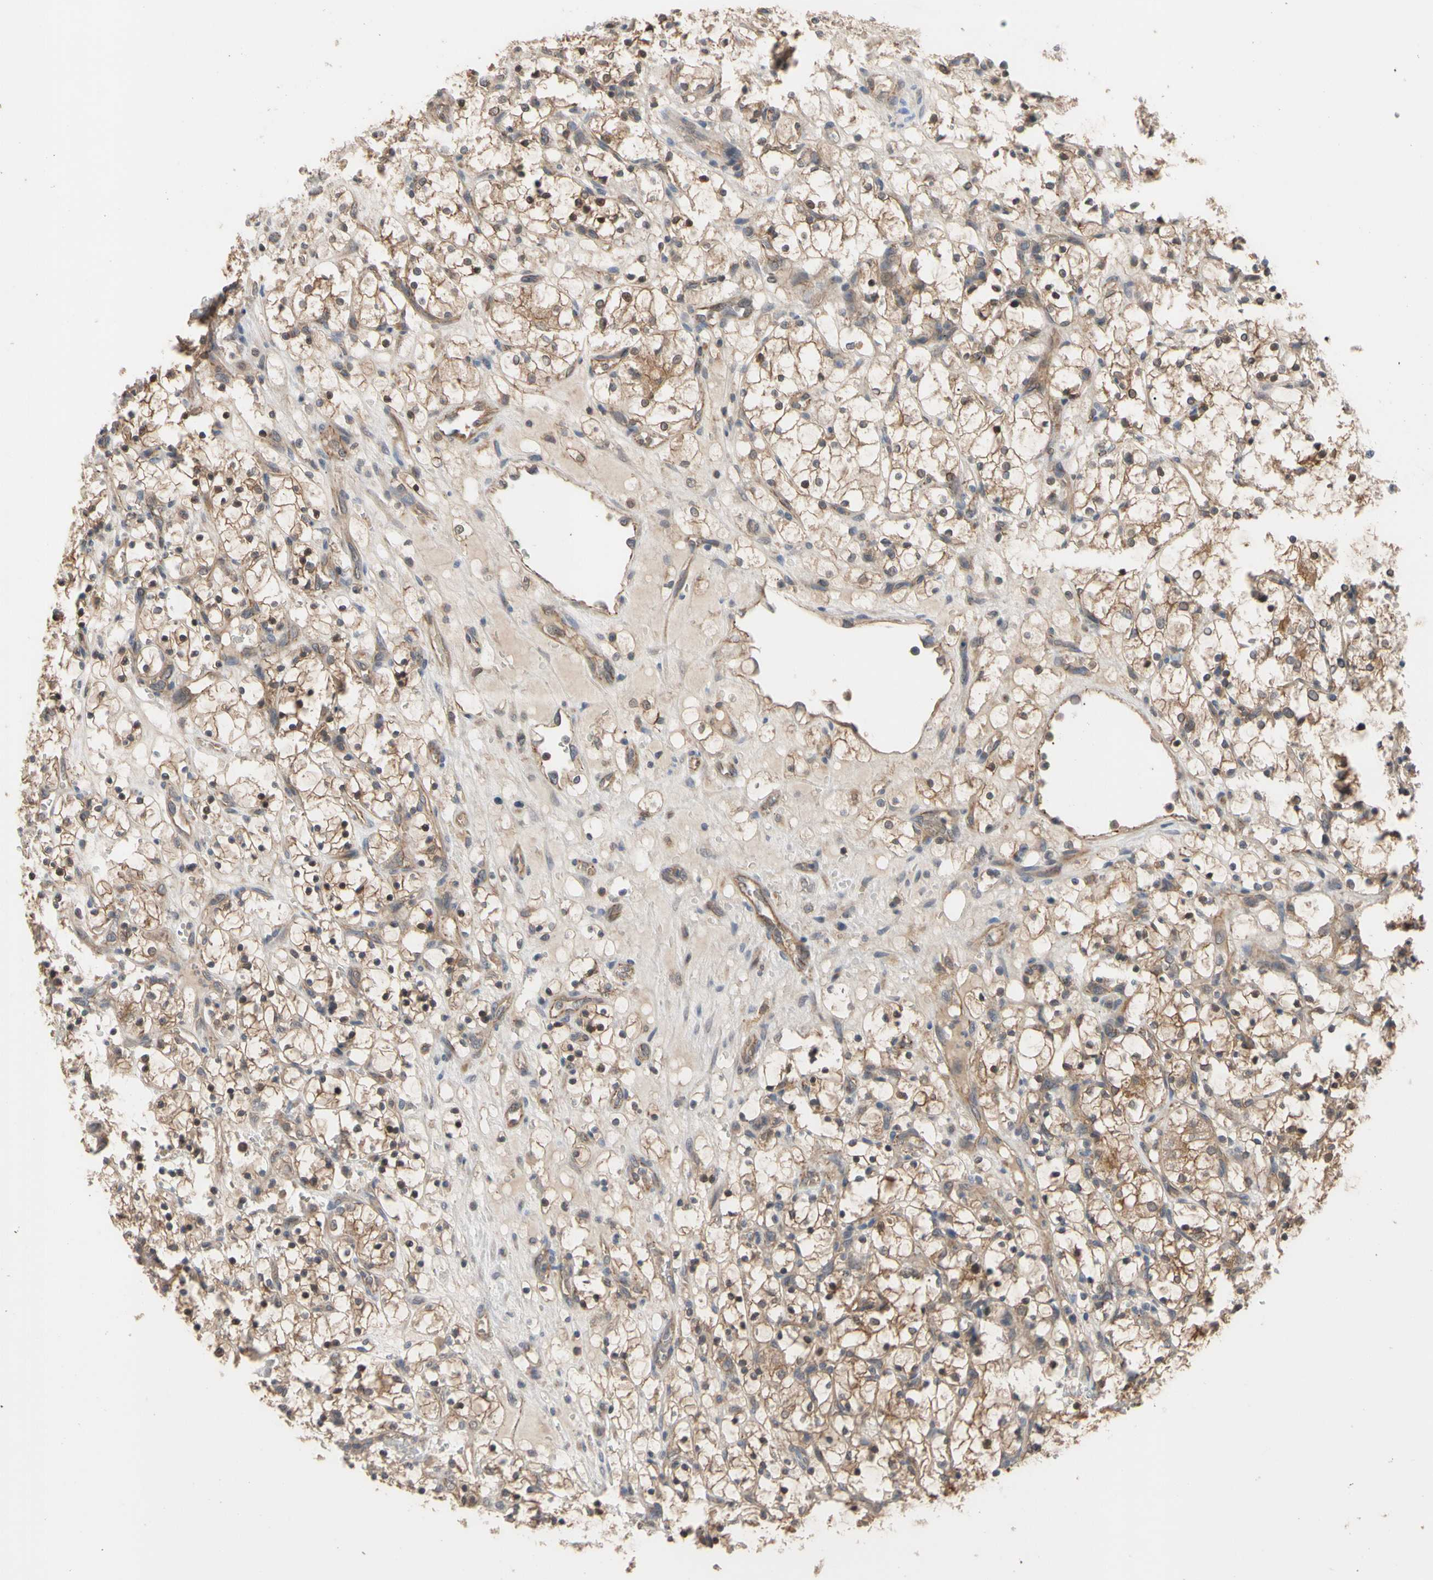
{"staining": {"intensity": "strong", "quantity": ">75%", "location": "cytoplasmic/membranous,nuclear"}, "tissue": "renal cancer", "cell_type": "Tumor cells", "image_type": "cancer", "snomed": [{"axis": "morphology", "description": "Adenocarcinoma, NOS"}, {"axis": "topography", "description": "Kidney"}], "caption": "Human renal cancer stained with a protein marker displays strong staining in tumor cells.", "gene": "DPP8", "patient": {"sex": "female", "age": 69}}